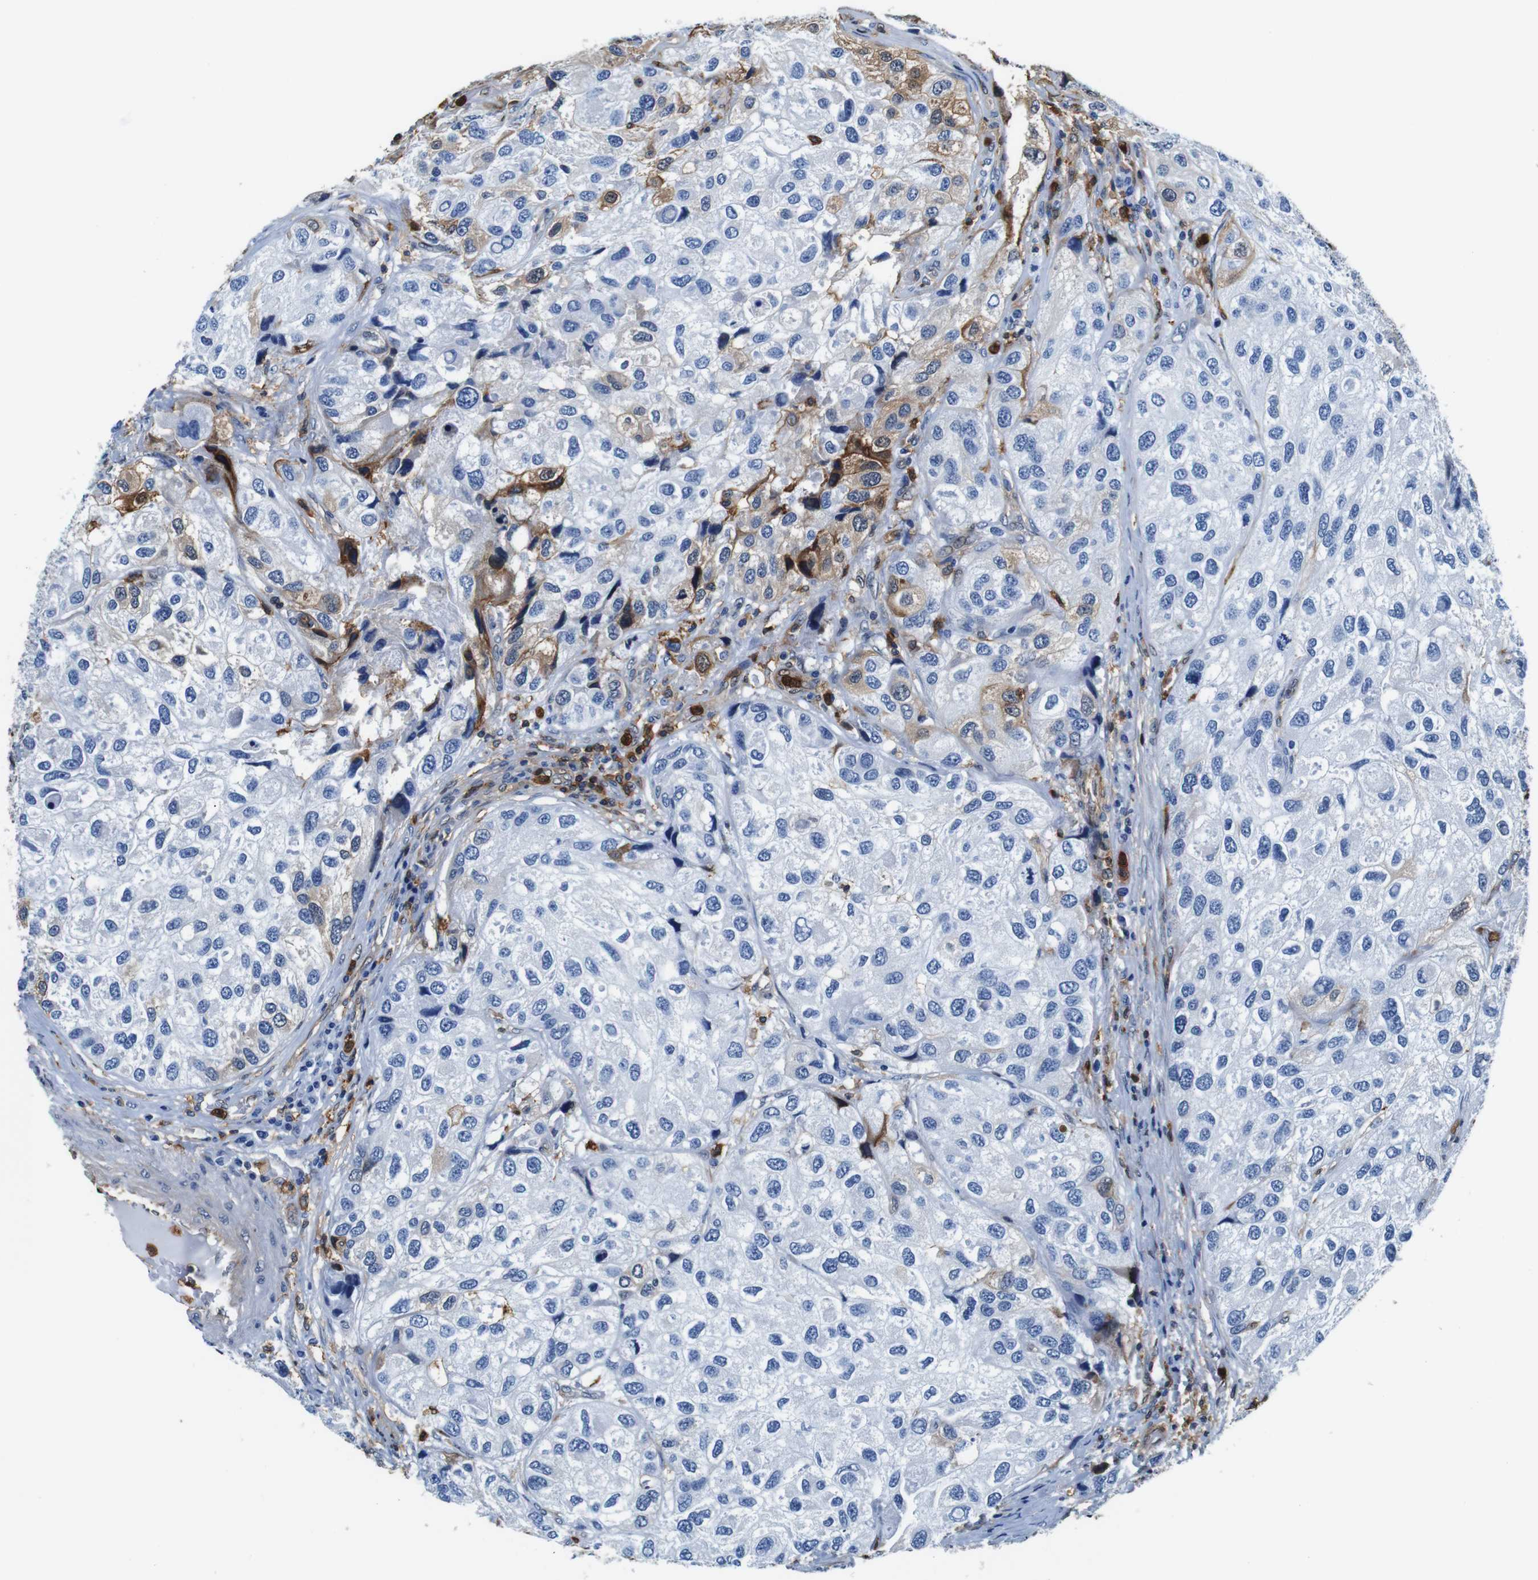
{"staining": {"intensity": "strong", "quantity": "<25%", "location": "cytoplasmic/membranous"}, "tissue": "urothelial cancer", "cell_type": "Tumor cells", "image_type": "cancer", "snomed": [{"axis": "morphology", "description": "Urothelial carcinoma, High grade"}, {"axis": "topography", "description": "Urinary bladder"}], "caption": "This is a photomicrograph of immunohistochemistry (IHC) staining of urothelial carcinoma (high-grade), which shows strong expression in the cytoplasmic/membranous of tumor cells.", "gene": "ANXA1", "patient": {"sex": "female", "age": 64}}